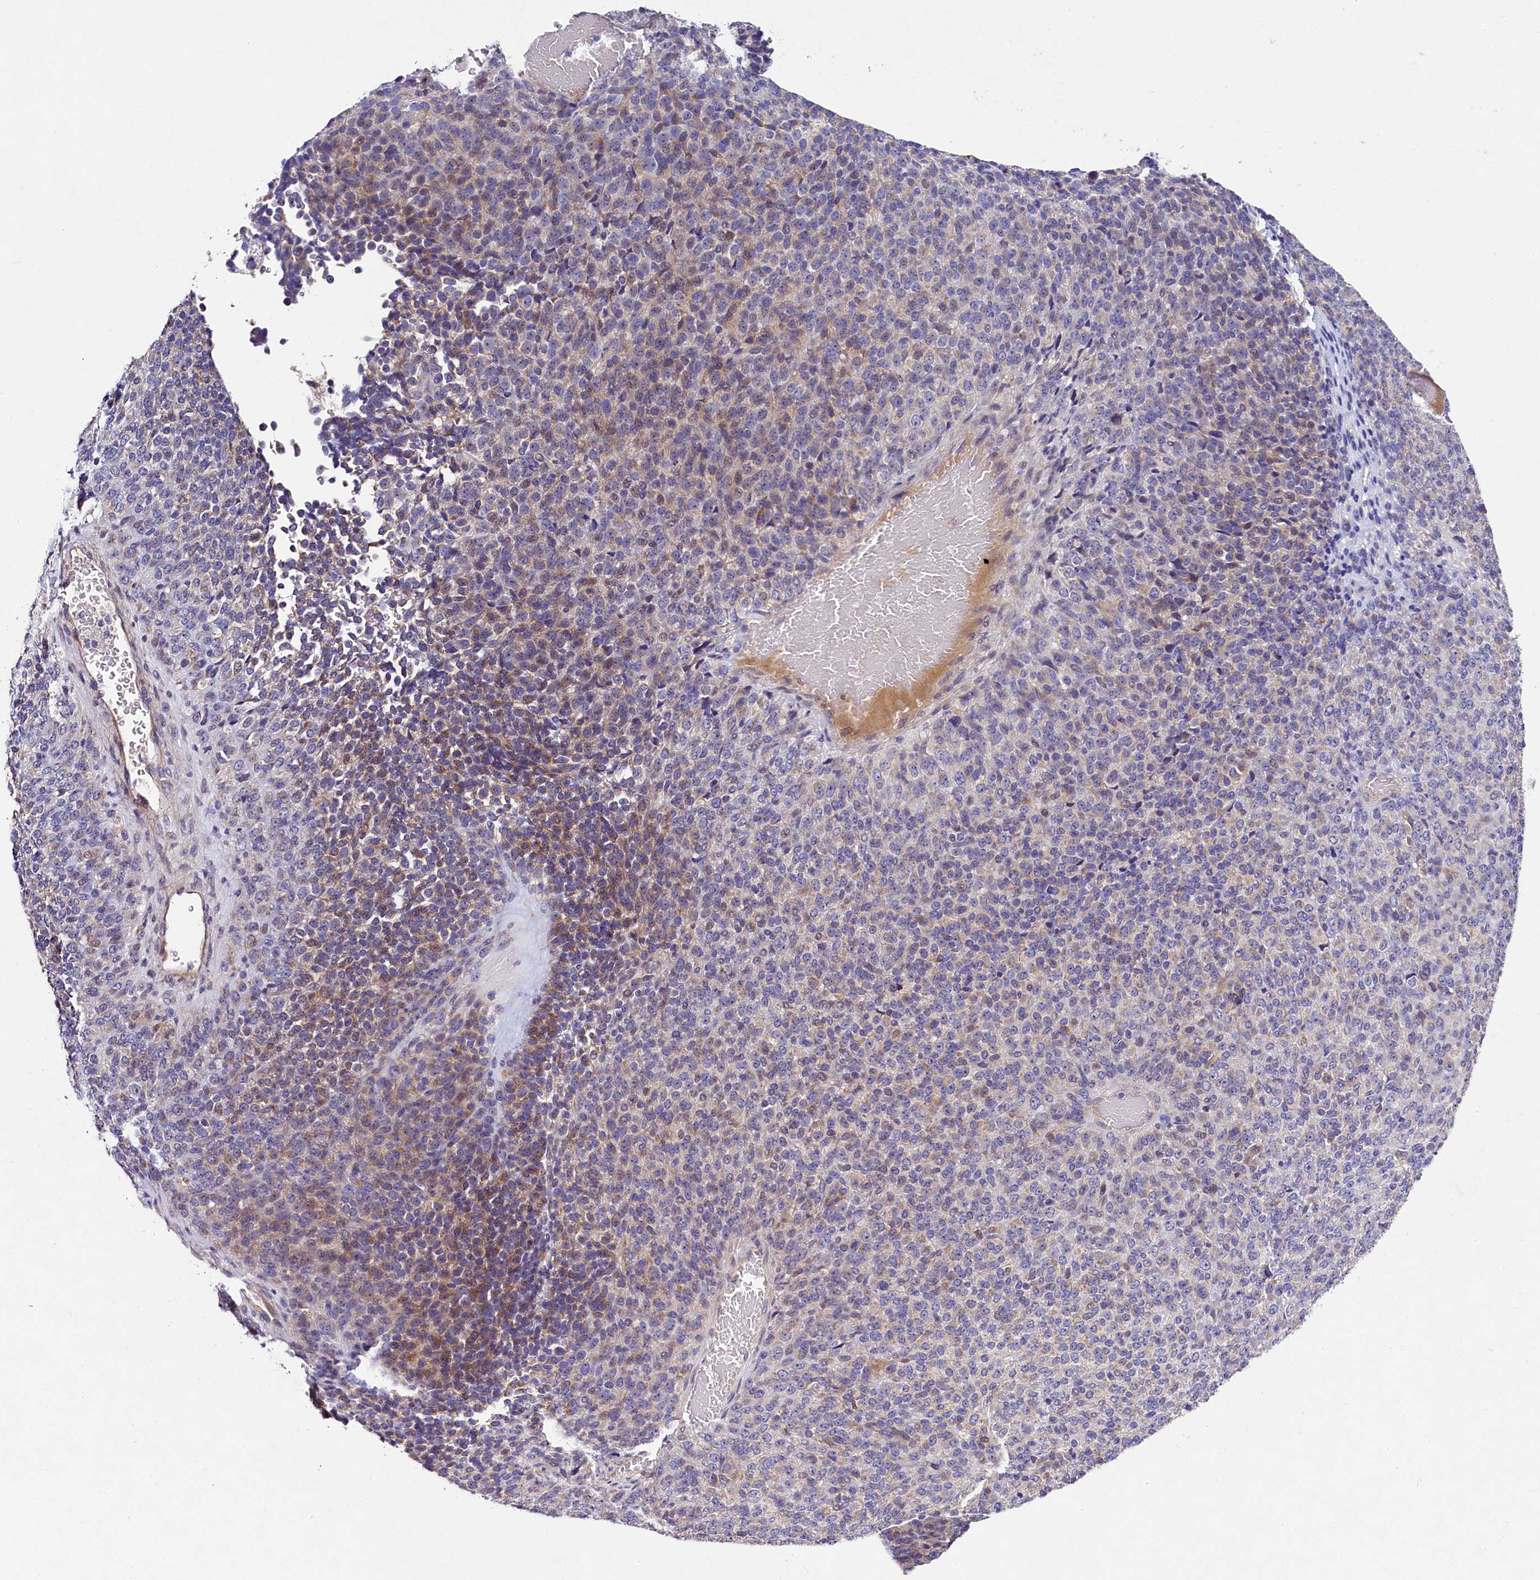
{"staining": {"intensity": "weak", "quantity": "25%-75%", "location": "cytoplasmic/membranous"}, "tissue": "melanoma", "cell_type": "Tumor cells", "image_type": "cancer", "snomed": [{"axis": "morphology", "description": "Malignant melanoma, Metastatic site"}, {"axis": "topography", "description": "Brain"}], "caption": "A low amount of weak cytoplasmic/membranous expression is seen in approximately 25%-75% of tumor cells in malignant melanoma (metastatic site) tissue.", "gene": "FXYD6", "patient": {"sex": "female", "age": 56}}